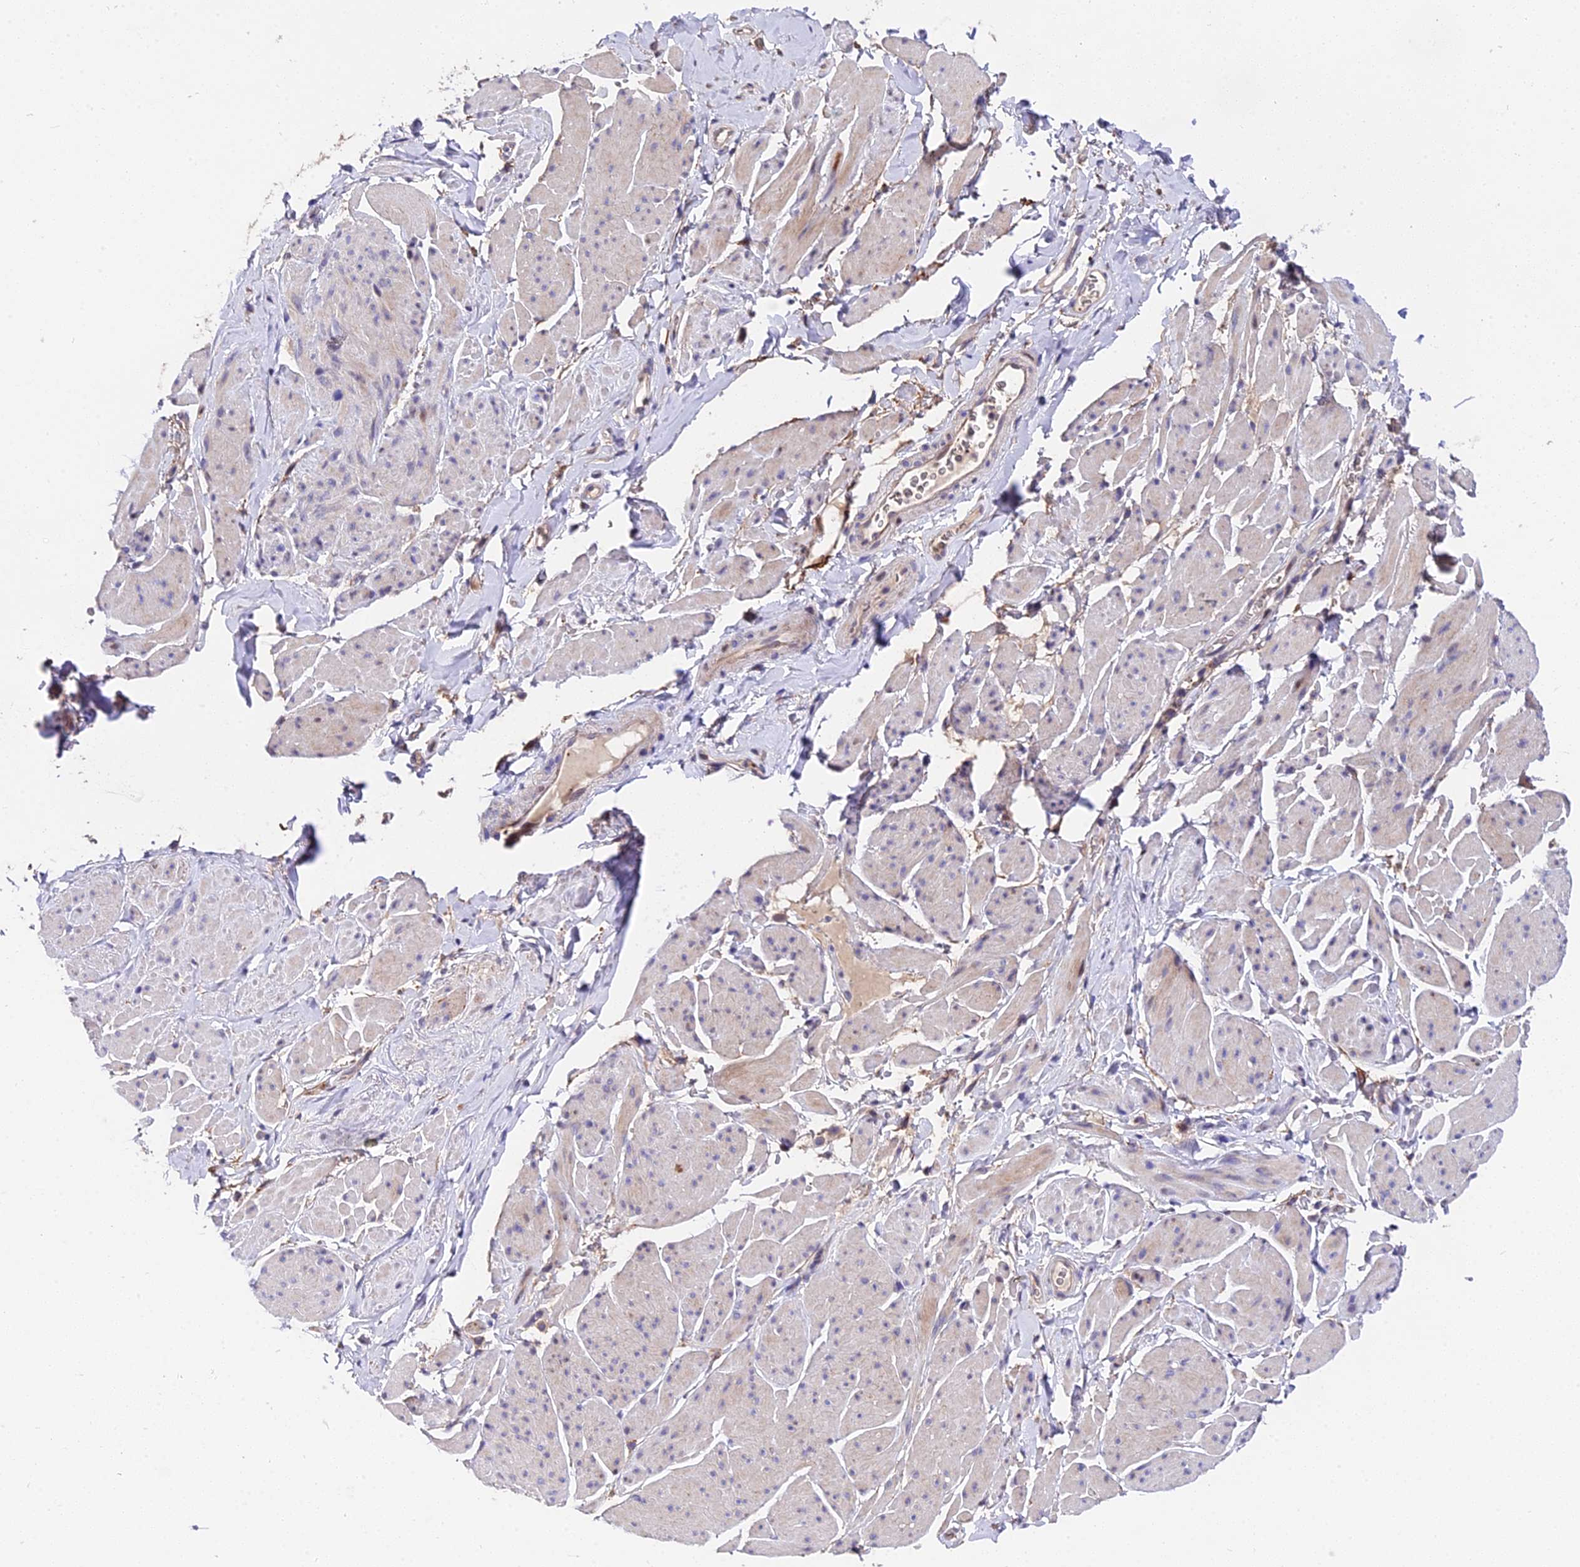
{"staining": {"intensity": "negative", "quantity": "none", "location": "none"}, "tissue": "smooth muscle", "cell_type": "Smooth muscle cells", "image_type": "normal", "snomed": [{"axis": "morphology", "description": "Normal tissue, NOS"}, {"axis": "topography", "description": "Smooth muscle"}, {"axis": "topography", "description": "Peripheral nerve tissue"}], "caption": "A micrograph of smooth muscle stained for a protein displays no brown staining in smooth muscle cells. (DAB IHC, high magnification).", "gene": "TRMT1", "patient": {"sex": "male", "age": 69}}